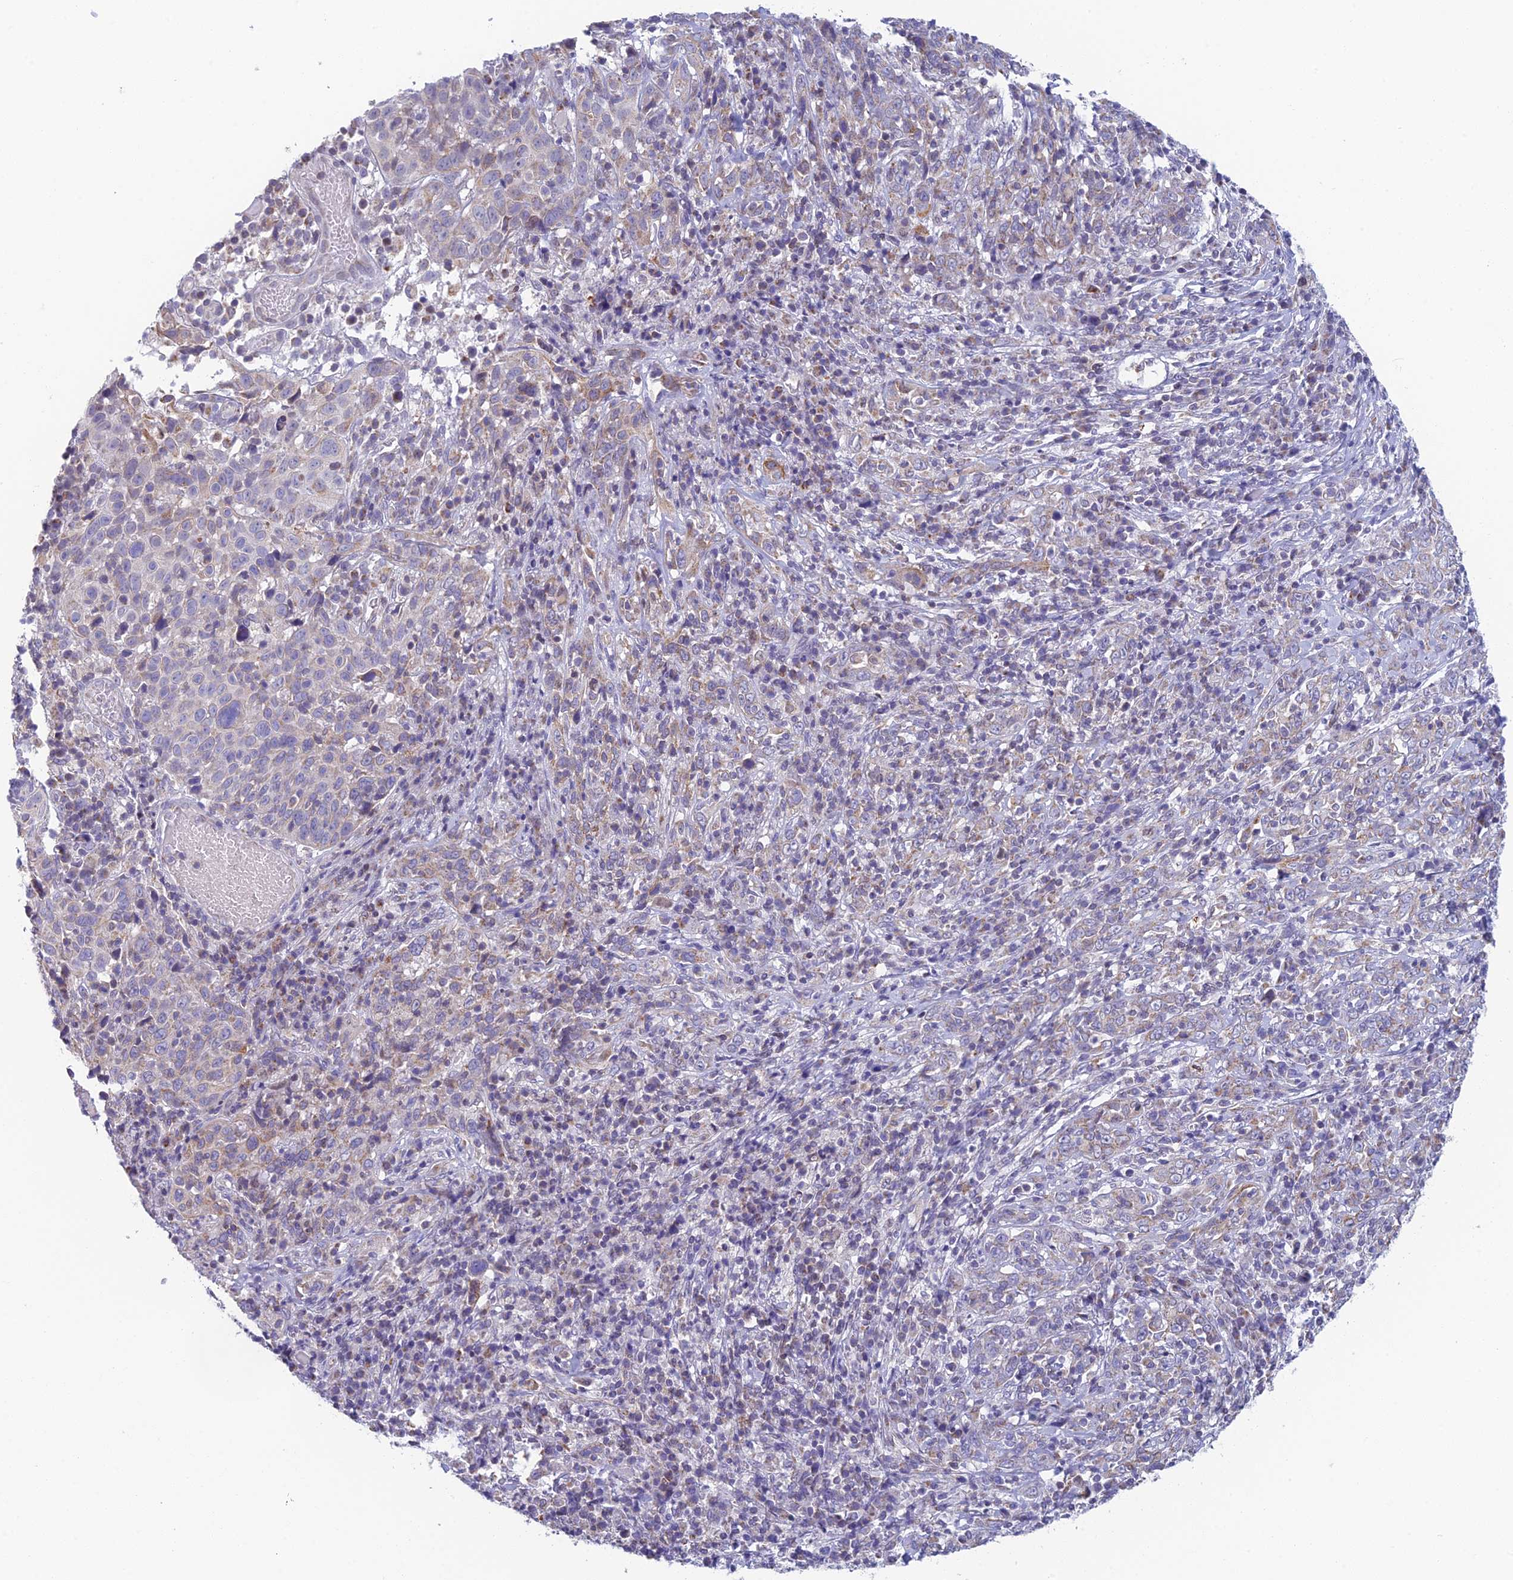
{"staining": {"intensity": "weak", "quantity": "25%-75%", "location": "cytoplasmic/membranous"}, "tissue": "cervical cancer", "cell_type": "Tumor cells", "image_type": "cancer", "snomed": [{"axis": "morphology", "description": "Squamous cell carcinoma, NOS"}, {"axis": "topography", "description": "Cervix"}], "caption": "Immunohistochemical staining of squamous cell carcinoma (cervical) reveals weak cytoplasmic/membranous protein staining in about 25%-75% of tumor cells.", "gene": "REXO5", "patient": {"sex": "female", "age": 46}}